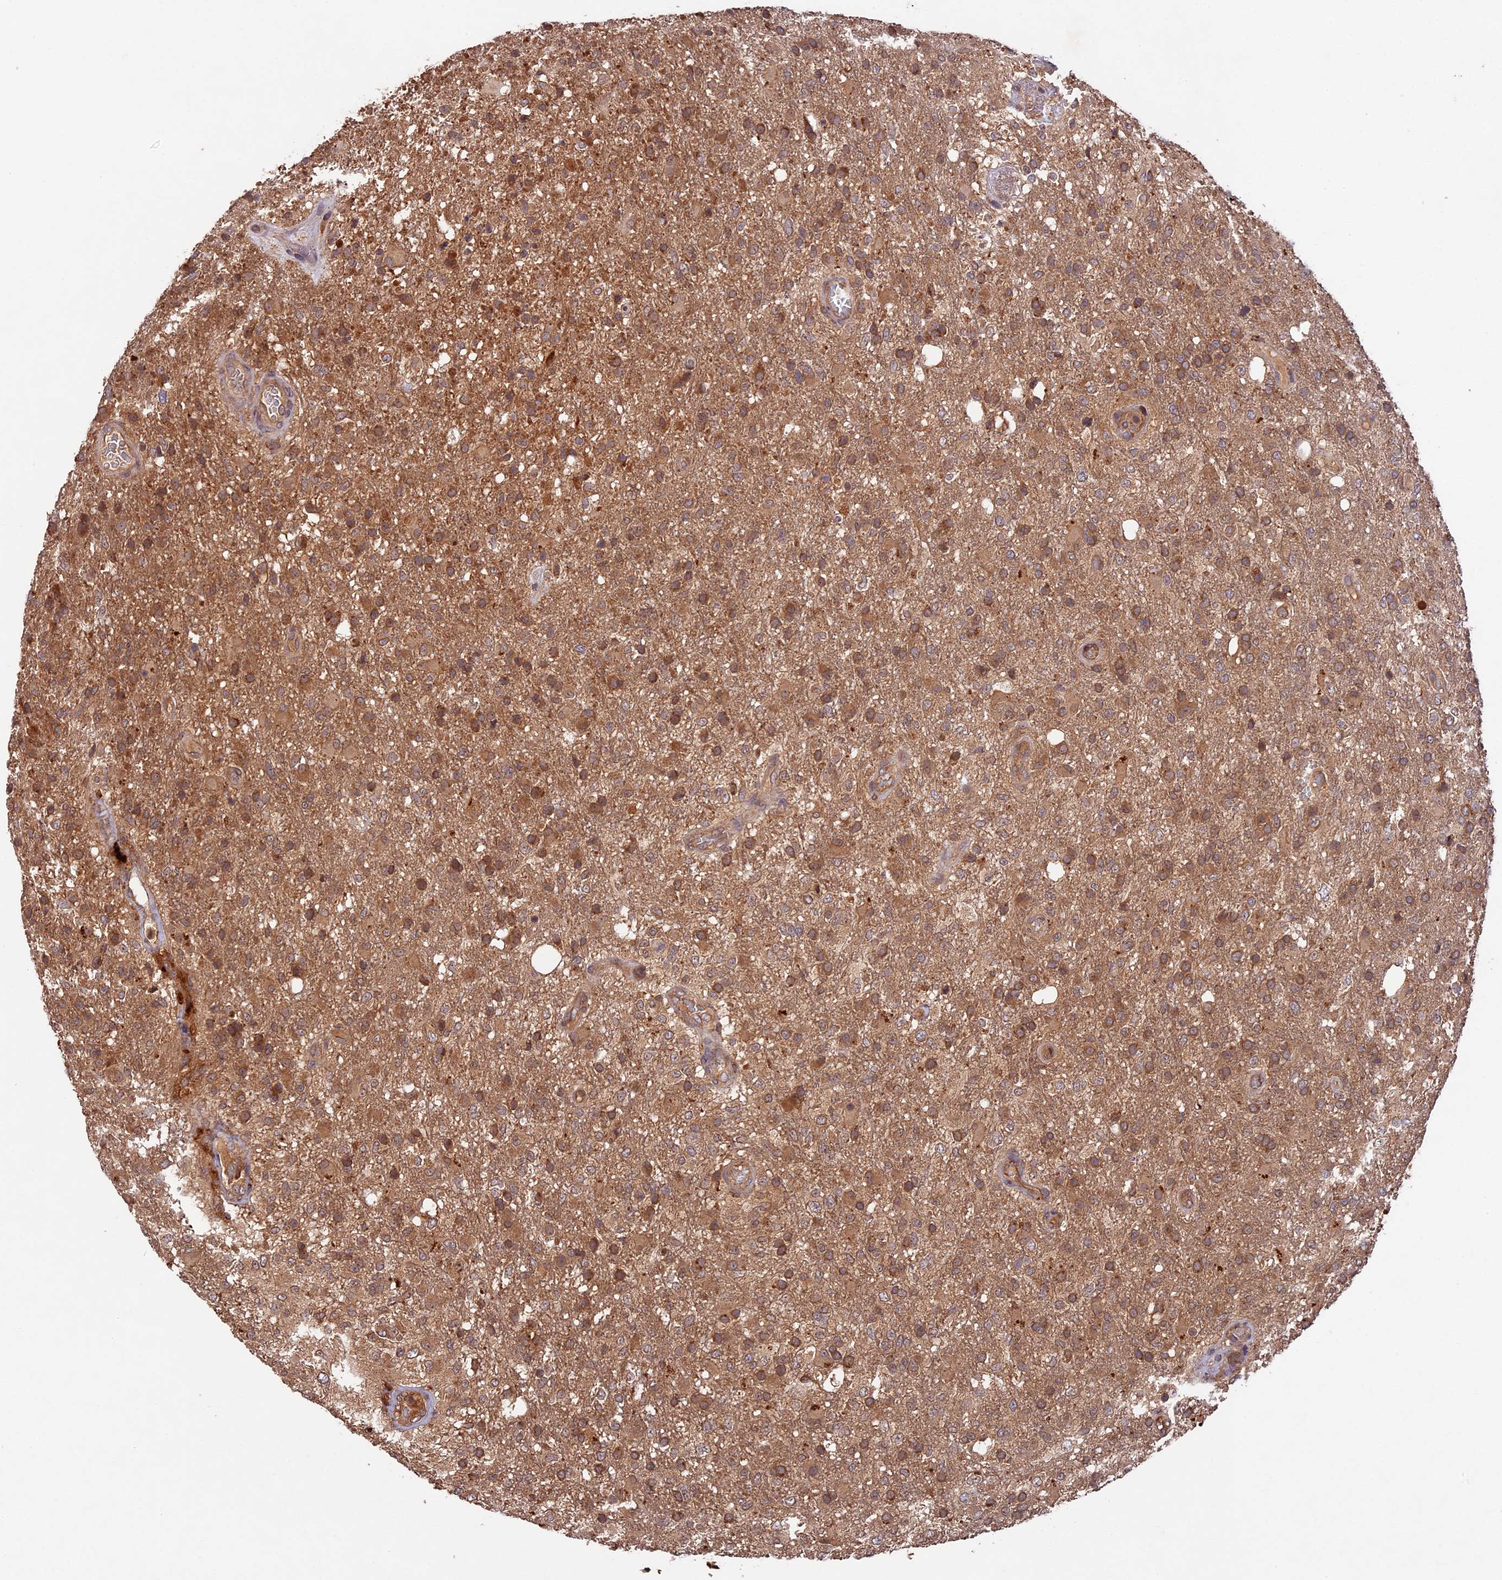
{"staining": {"intensity": "moderate", "quantity": ">75%", "location": "cytoplasmic/membranous"}, "tissue": "glioma", "cell_type": "Tumor cells", "image_type": "cancer", "snomed": [{"axis": "morphology", "description": "Glioma, malignant, High grade"}, {"axis": "topography", "description": "Brain"}], "caption": "DAB immunohistochemical staining of human glioma displays moderate cytoplasmic/membranous protein staining in about >75% of tumor cells. (brown staining indicates protein expression, while blue staining denotes nuclei).", "gene": "CHAC1", "patient": {"sex": "female", "age": 74}}